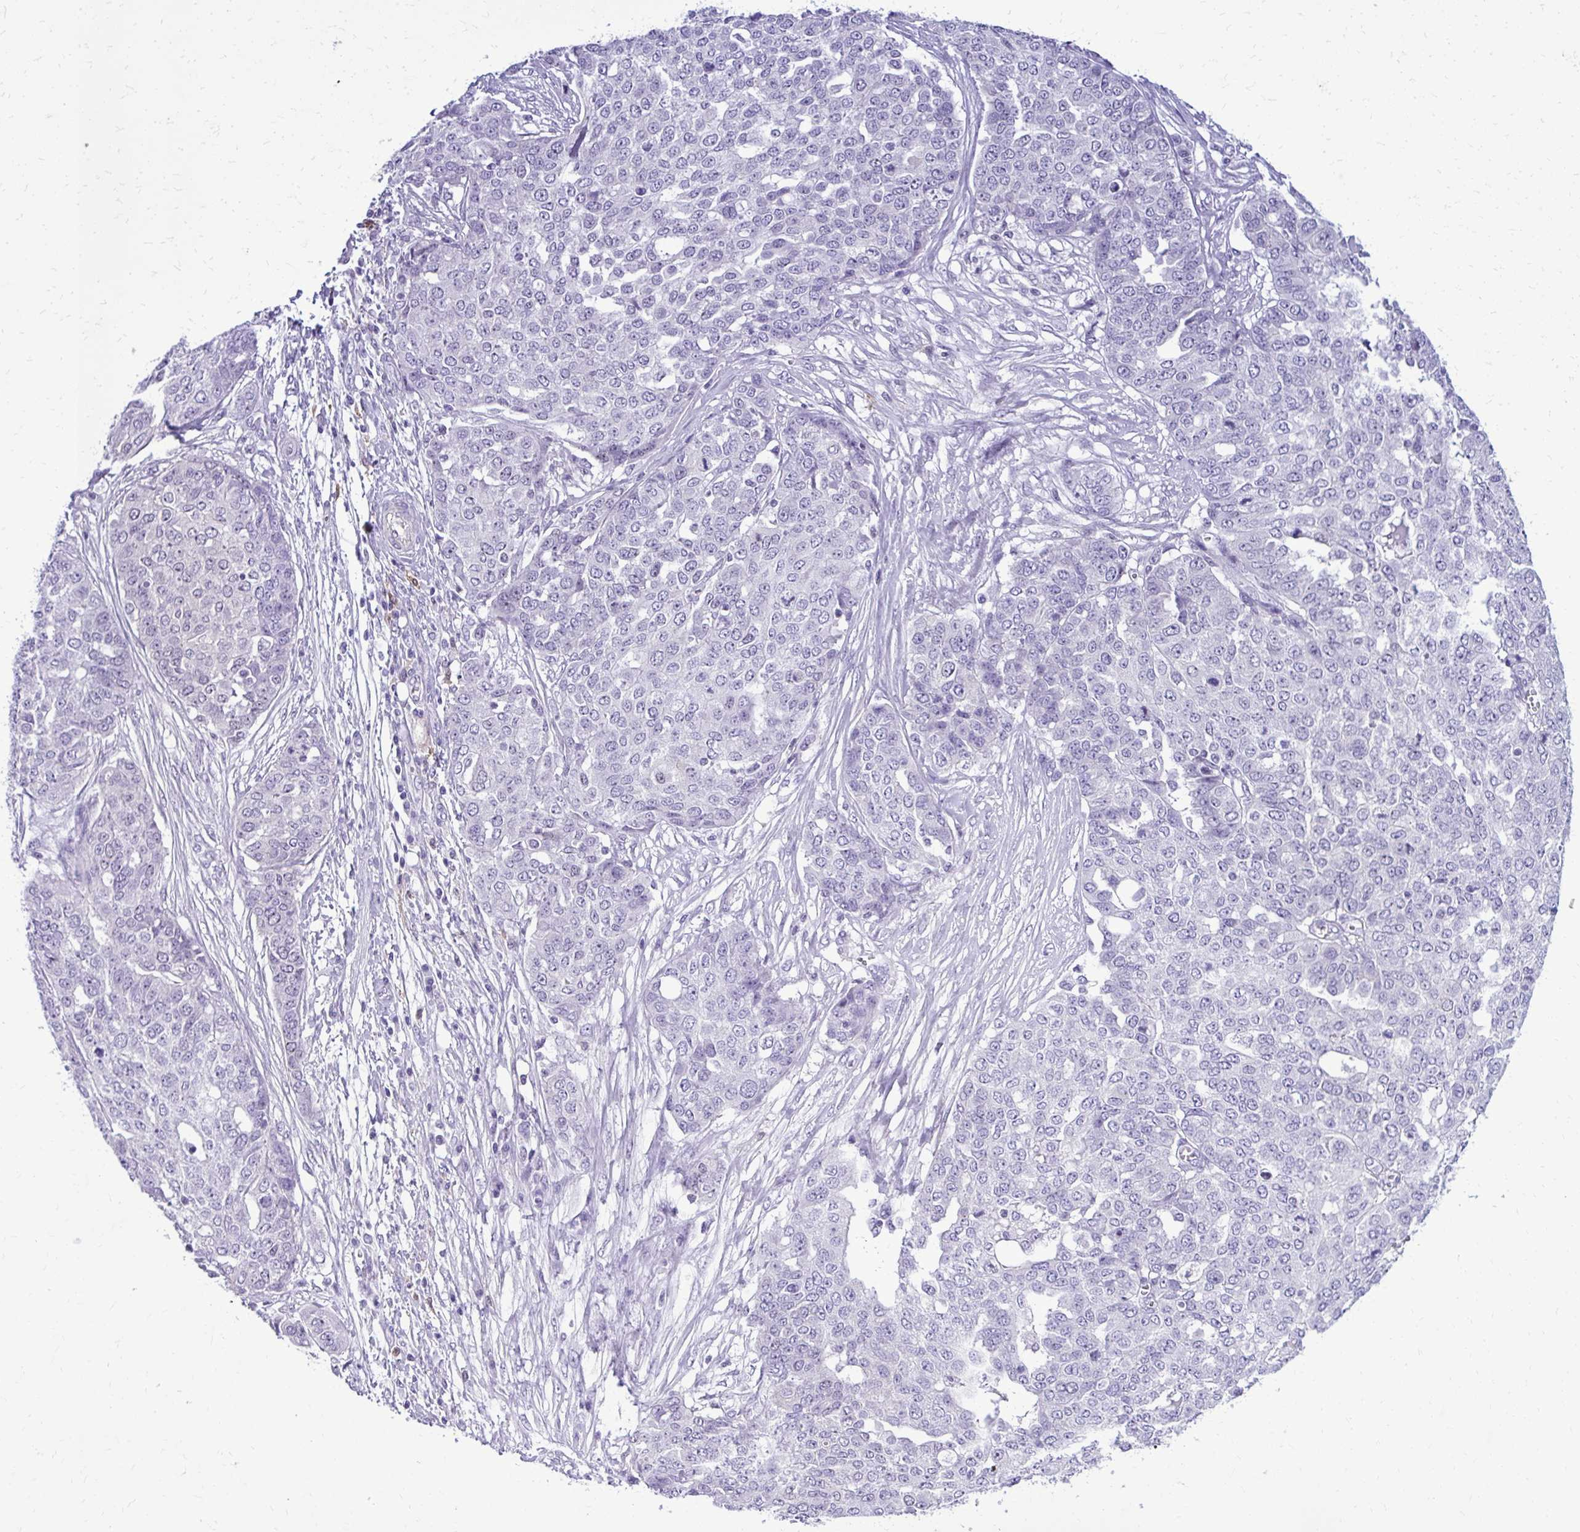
{"staining": {"intensity": "negative", "quantity": "none", "location": "none"}, "tissue": "ovarian cancer", "cell_type": "Tumor cells", "image_type": "cancer", "snomed": [{"axis": "morphology", "description": "Cystadenocarcinoma, serous, NOS"}, {"axis": "topography", "description": "Soft tissue"}, {"axis": "topography", "description": "Ovary"}], "caption": "High power microscopy histopathology image of an immunohistochemistry micrograph of serous cystadenocarcinoma (ovarian), revealing no significant positivity in tumor cells.", "gene": "RASL11B", "patient": {"sex": "female", "age": 57}}